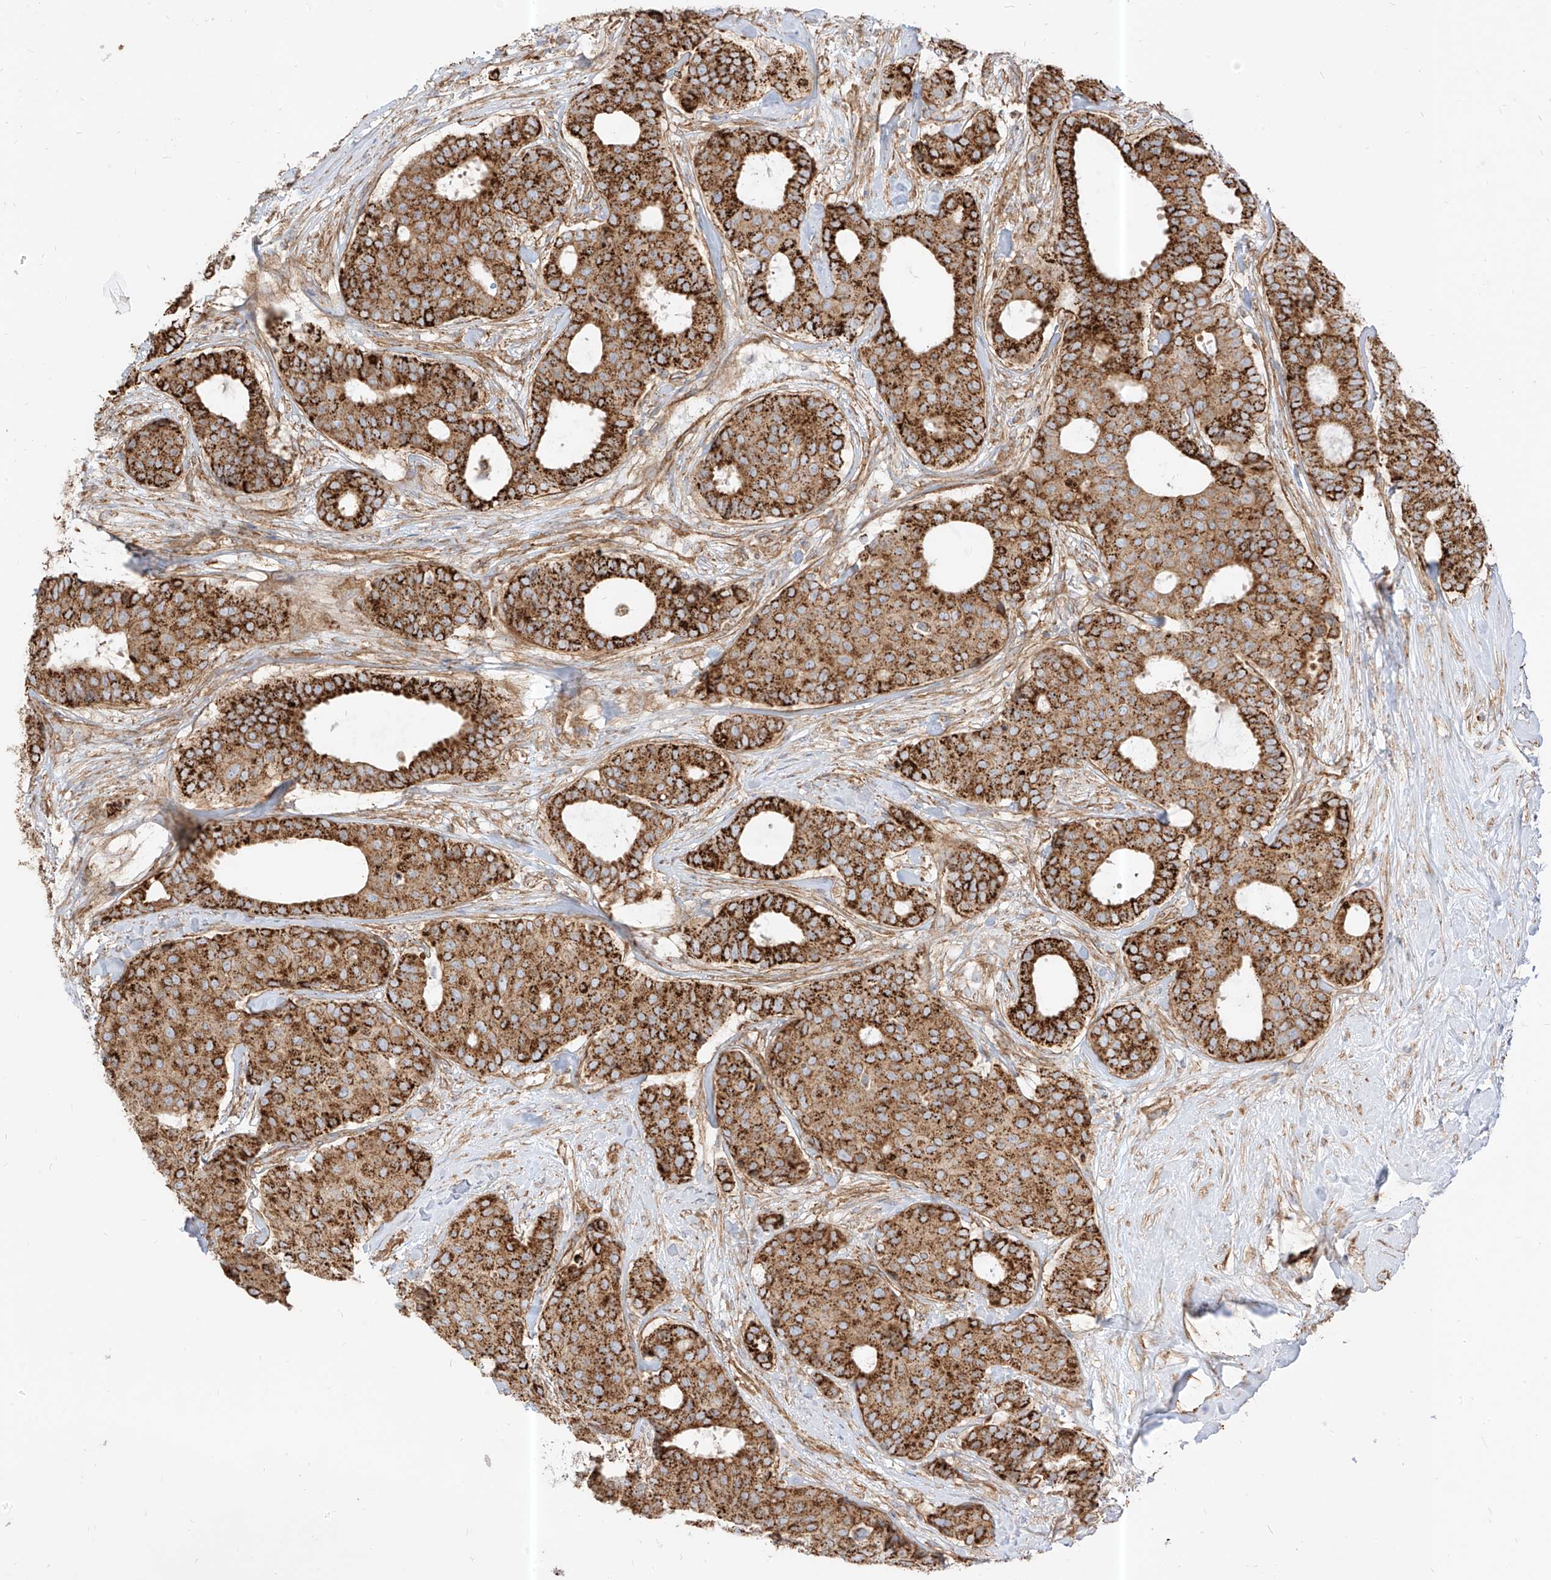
{"staining": {"intensity": "strong", "quantity": ">75%", "location": "cytoplasmic/membranous"}, "tissue": "breast cancer", "cell_type": "Tumor cells", "image_type": "cancer", "snomed": [{"axis": "morphology", "description": "Duct carcinoma"}, {"axis": "topography", "description": "Breast"}], "caption": "The photomicrograph shows staining of breast cancer, revealing strong cytoplasmic/membranous protein positivity (brown color) within tumor cells.", "gene": "PLCL1", "patient": {"sex": "female", "age": 75}}